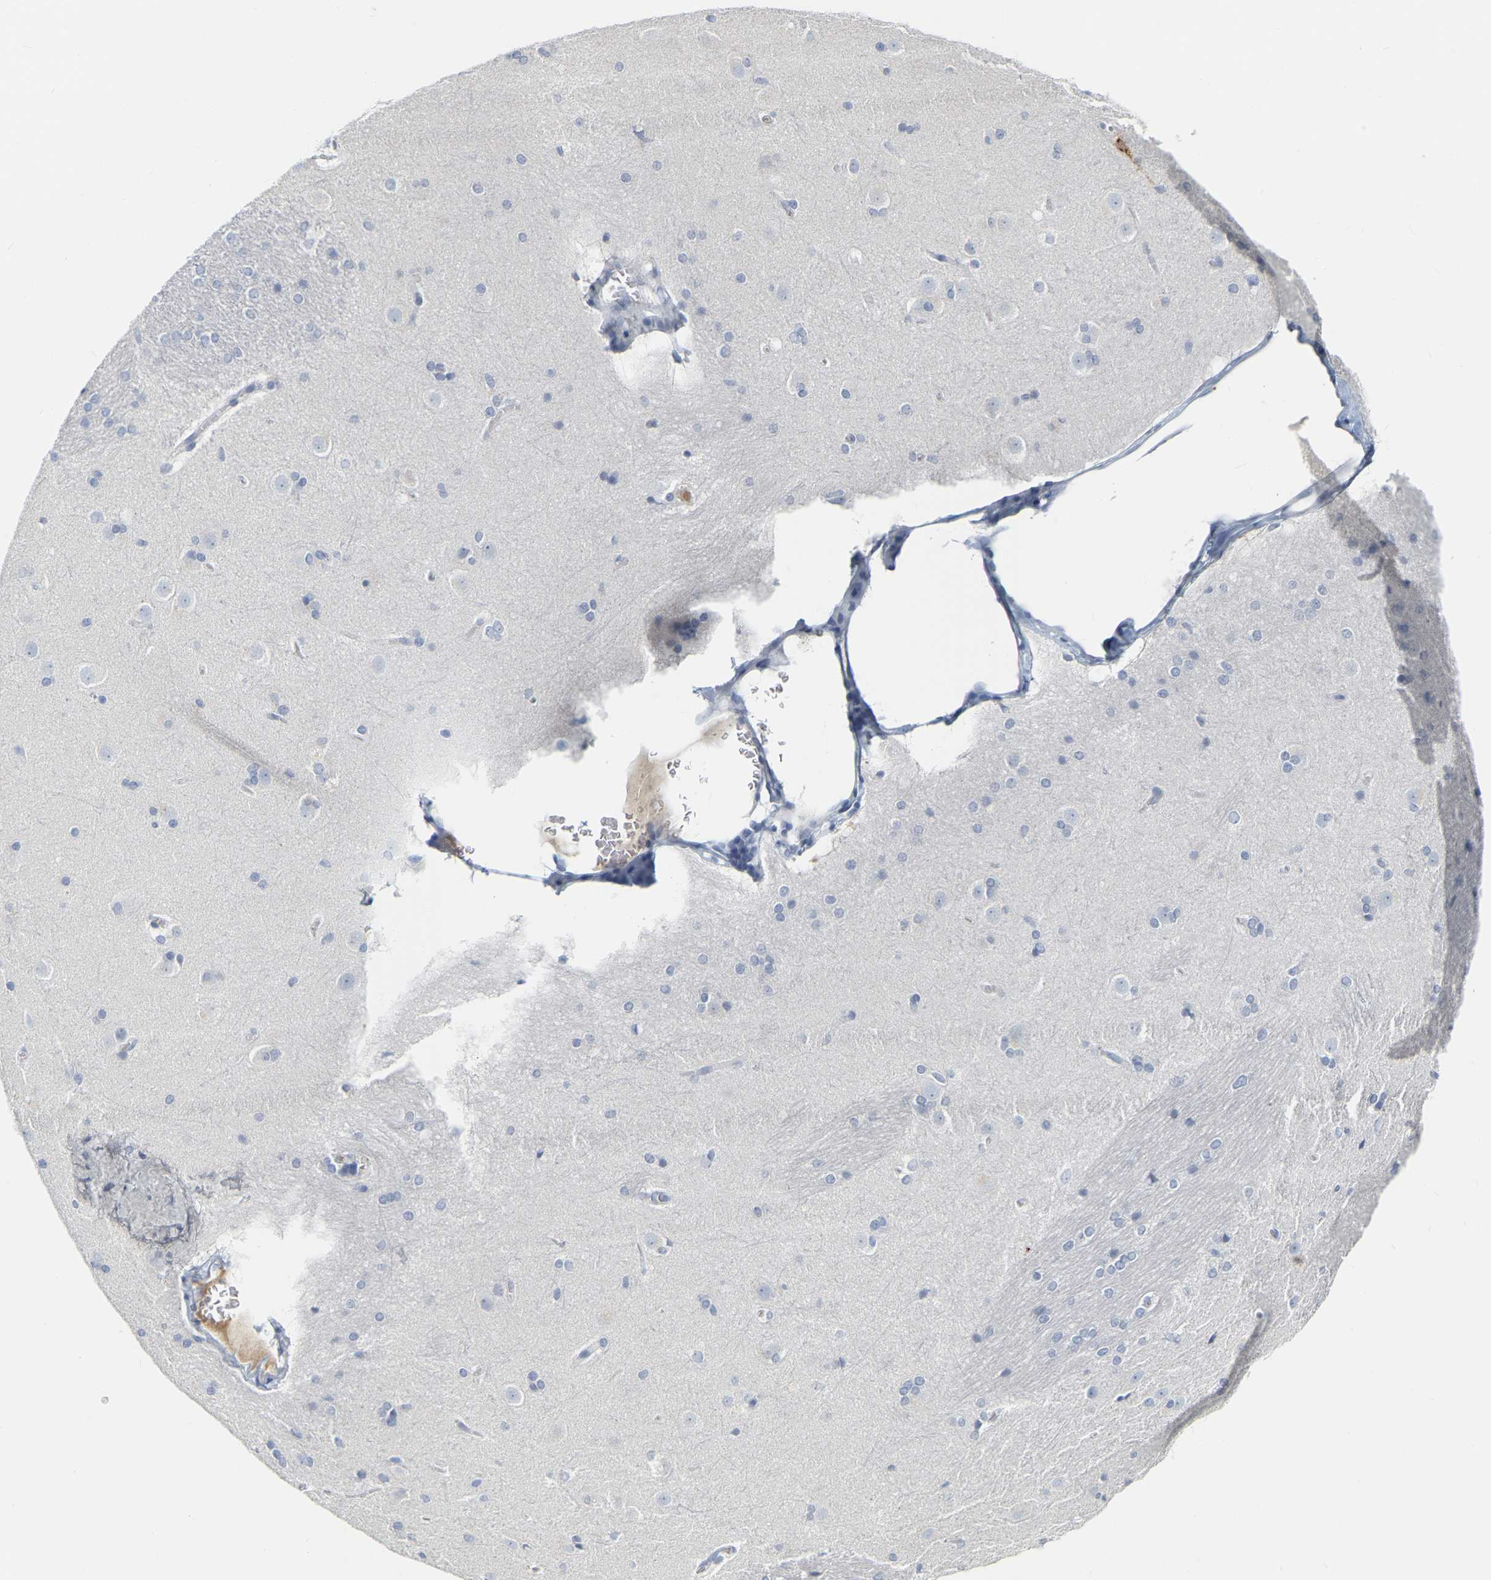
{"staining": {"intensity": "negative", "quantity": "none", "location": "none"}, "tissue": "caudate", "cell_type": "Glial cells", "image_type": "normal", "snomed": [{"axis": "morphology", "description": "Normal tissue, NOS"}, {"axis": "topography", "description": "Lateral ventricle wall"}], "caption": "IHC histopathology image of normal caudate stained for a protein (brown), which demonstrates no positivity in glial cells.", "gene": "GNAS", "patient": {"sex": "female", "age": 19}}